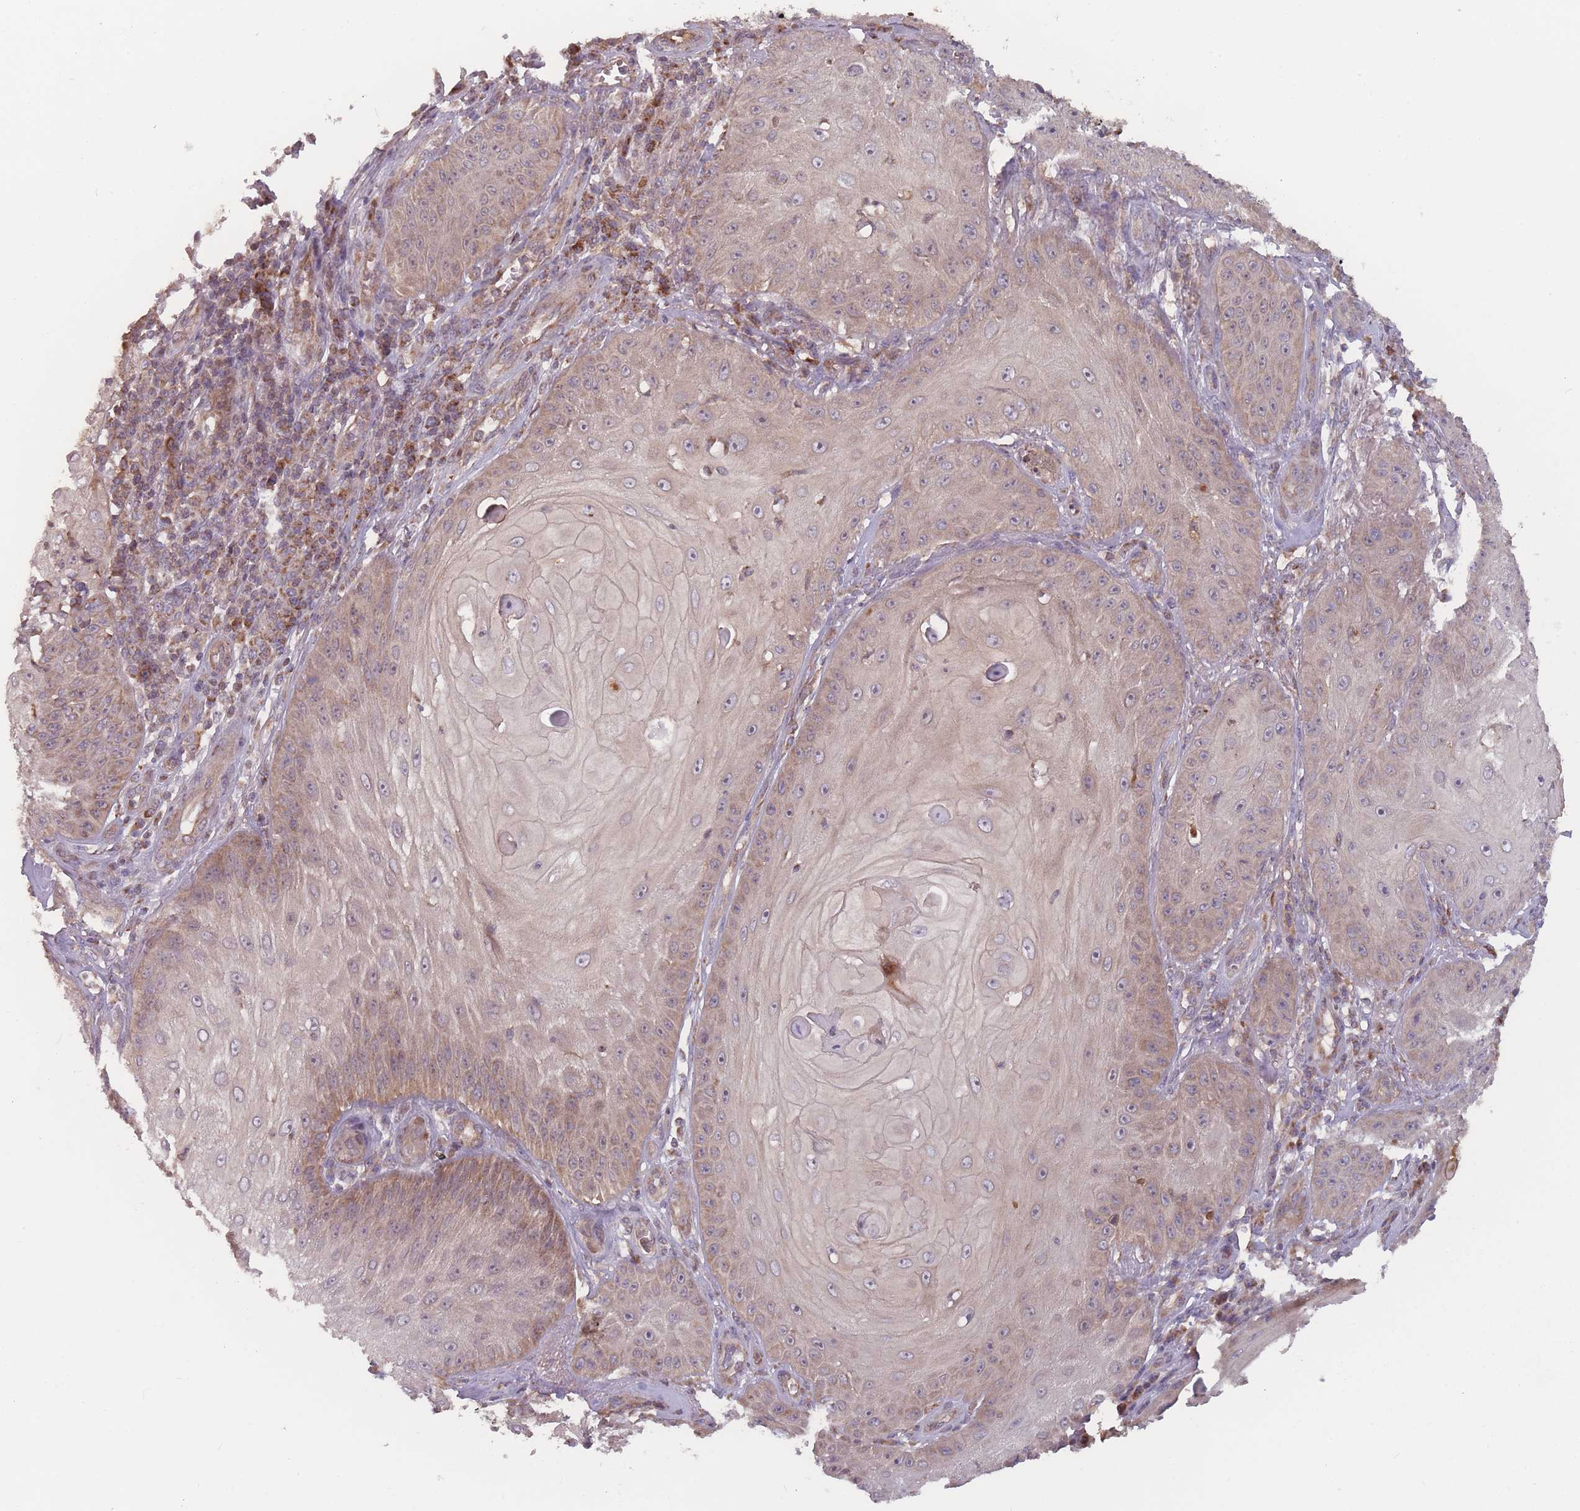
{"staining": {"intensity": "weak", "quantity": ">75%", "location": "cytoplasmic/membranous"}, "tissue": "skin cancer", "cell_type": "Tumor cells", "image_type": "cancer", "snomed": [{"axis": "morphology", "description": "Squamous cell carcinoma, NOS"}, {"axis": "topography", "description": "Skin"}], "caption": "High-power microscopy captured an IHC micrograph of skin squamous cell carcinoma, revealing weak cytoplasmic/membranous expression in about >75% of tumor cells.", "gene": "ATP5MG", "patient": {"sex": "male", "age": 70}}